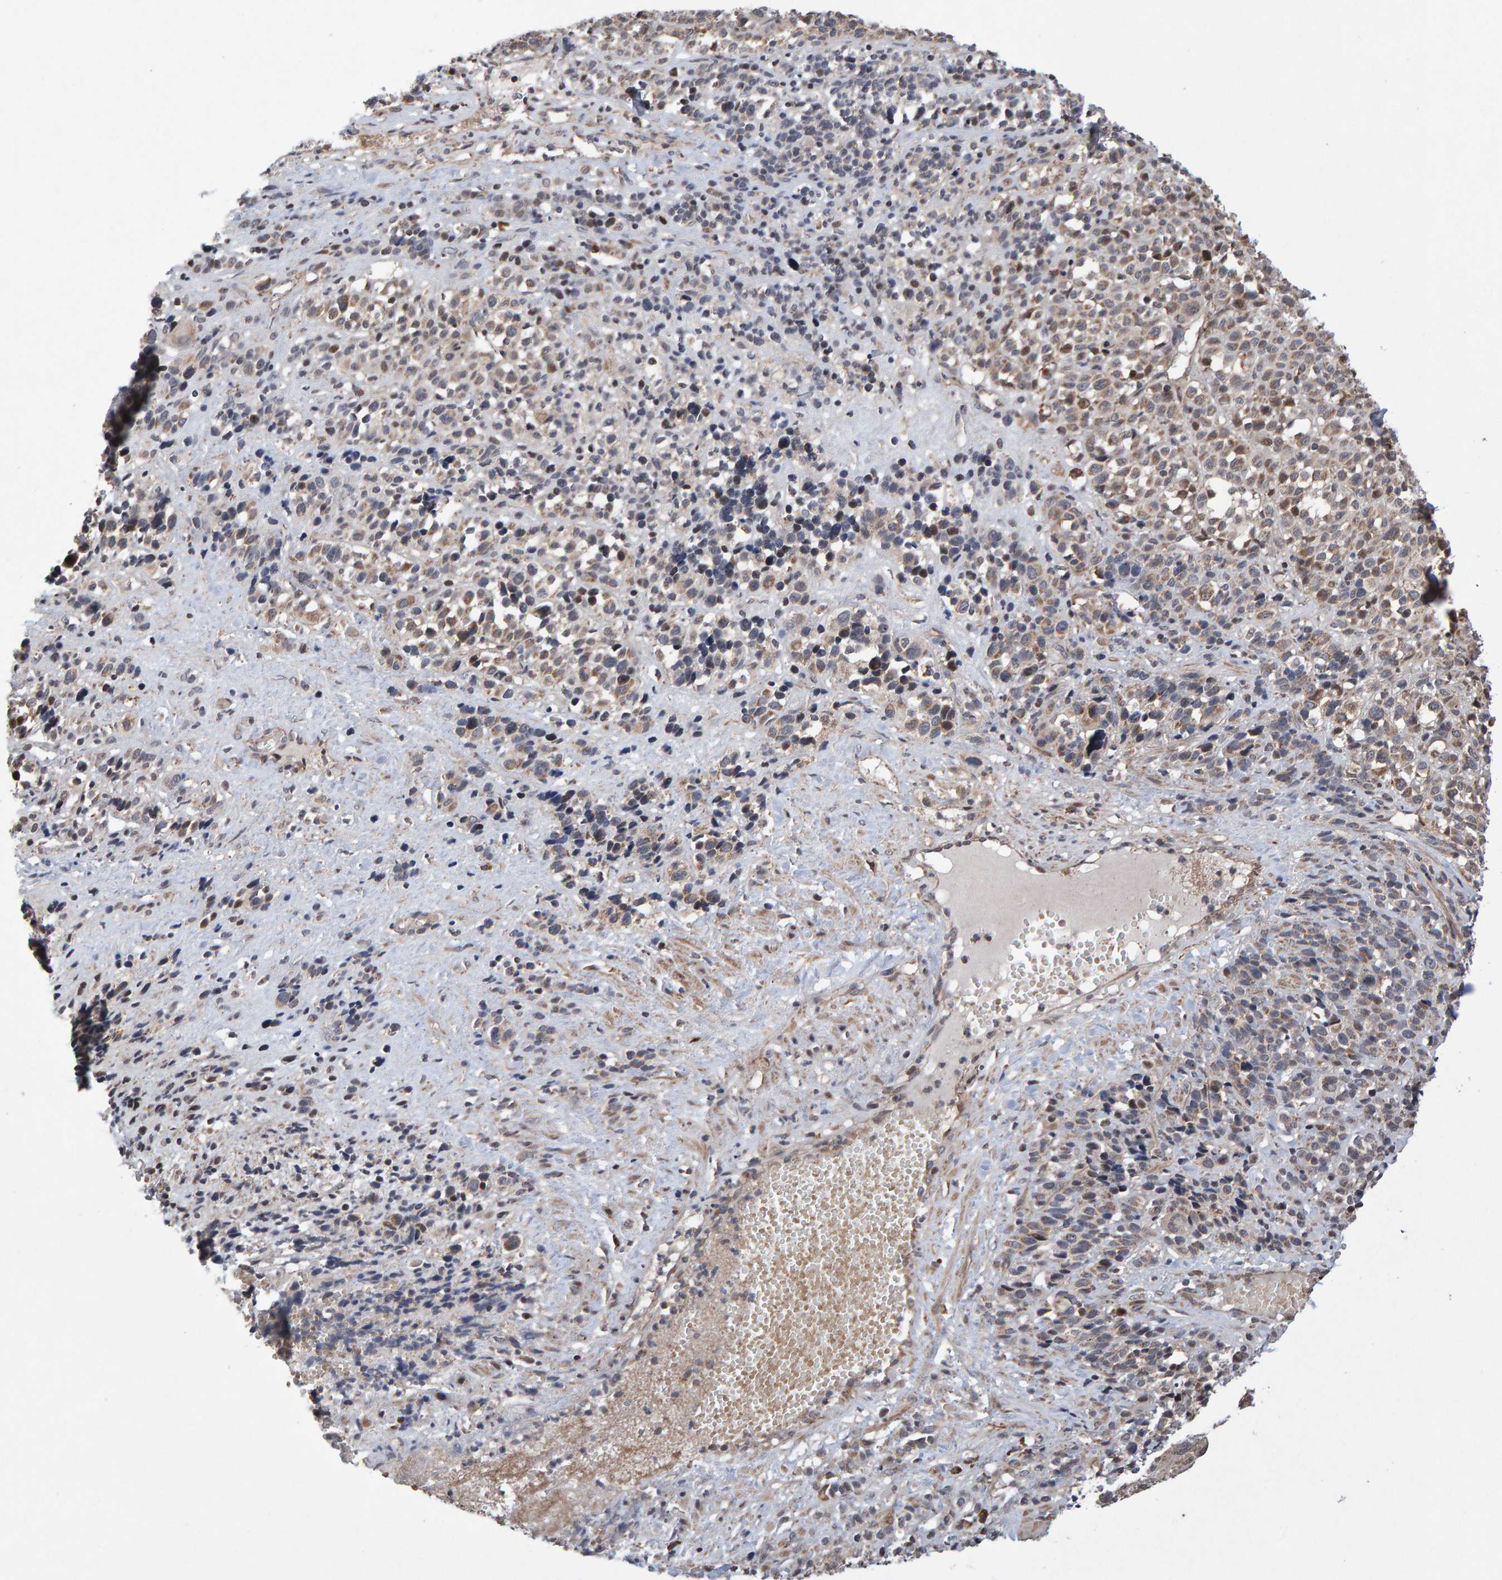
{"staining": {"intensity": "weak", "quantity": ">75%", "location": "cytoplasmic/membranous"}, "tissue": "melanoma", "cell_type": "Tumor cells", "image_type": "cancer", "snomed": [{"axis": "morphology", "description": "Malignant melanoma, Metastatic site"}, {"axis": "topography", "description": "Skin"}], "caption": "A histopathology image showing weak cytoplasmic/membranous staining in approximately >75% of tumor cells in melanoma, as visualized by brown immunohistochemical staining.", "gene": "PECR", "patient": {"sex": "female", "age": 74}}